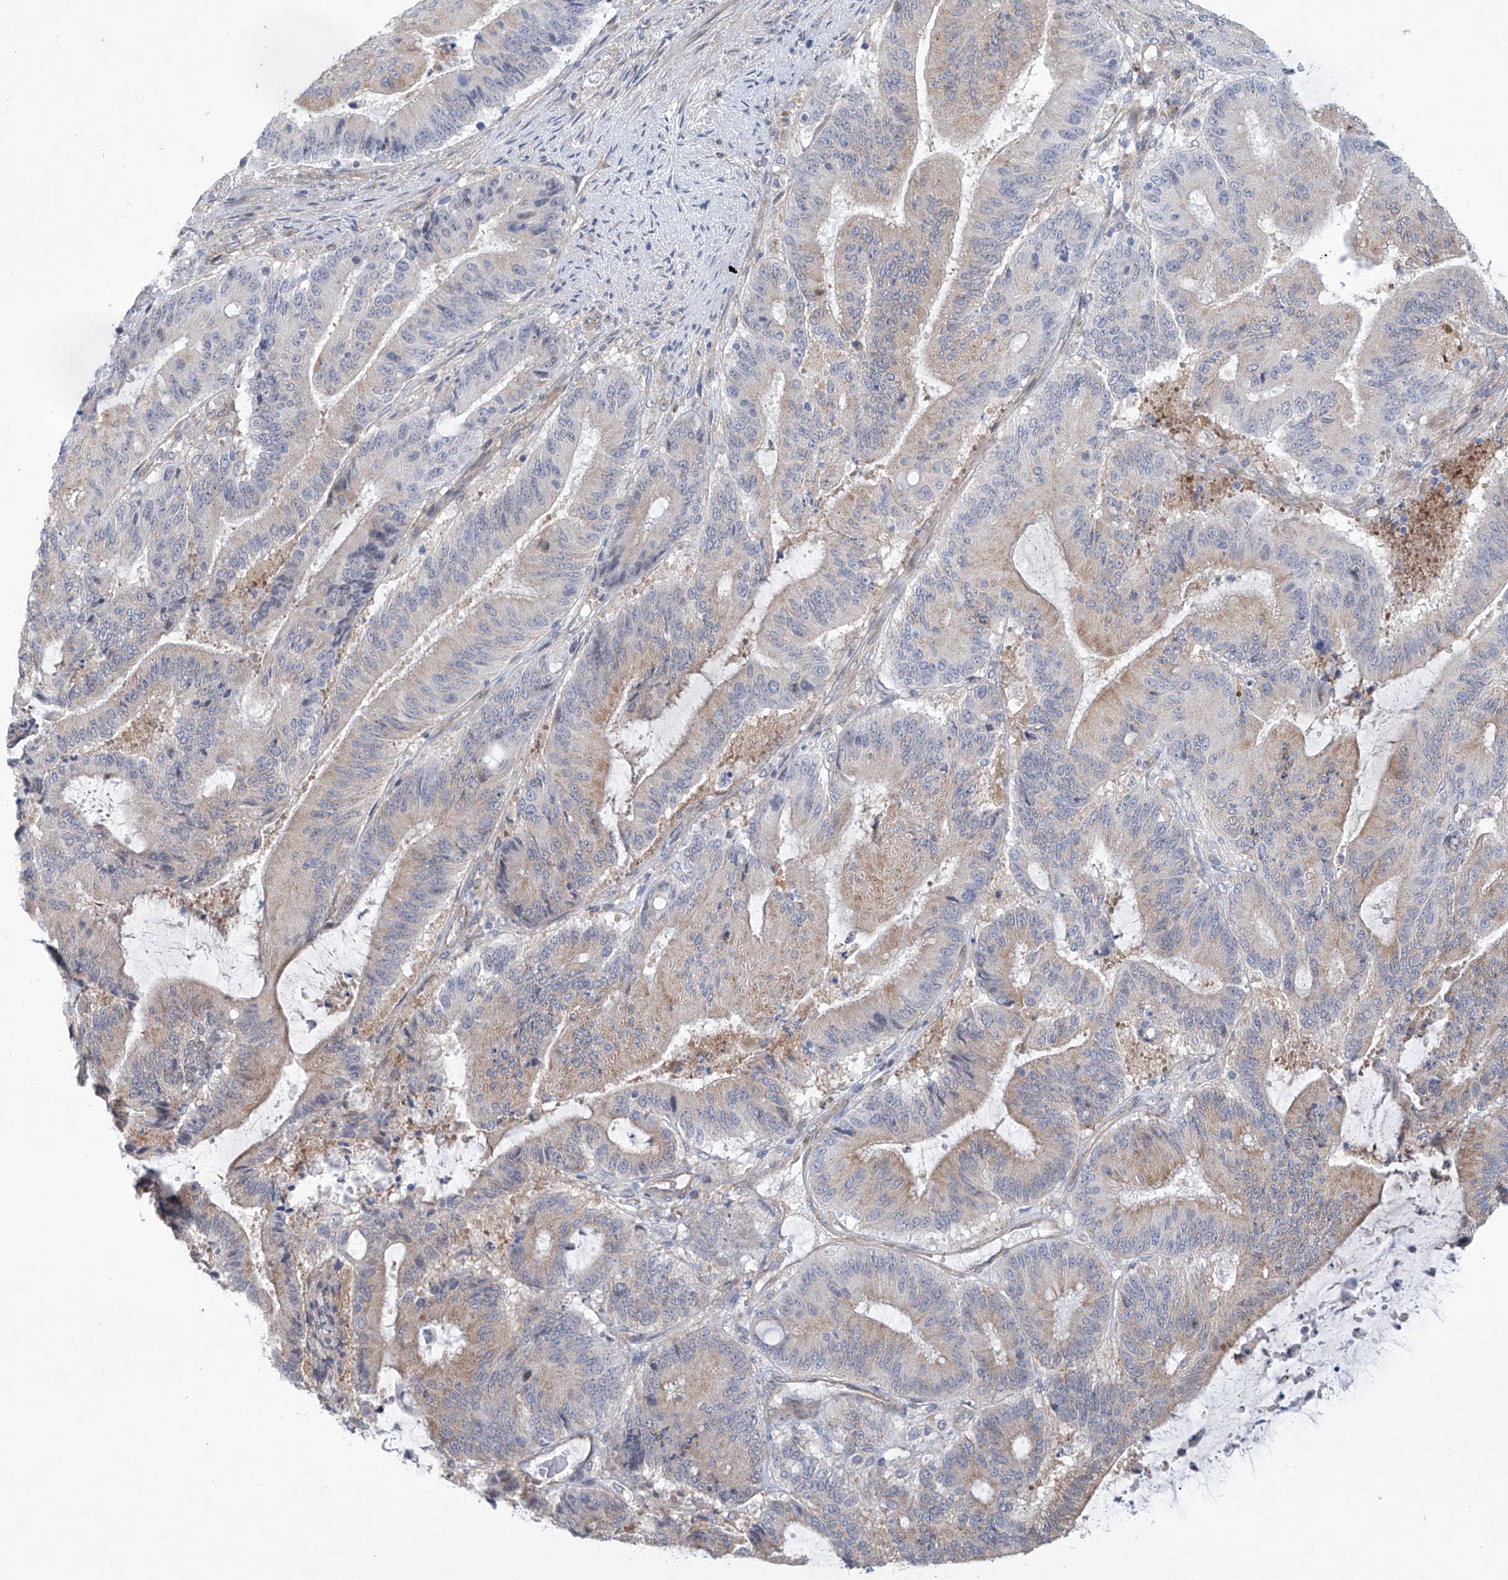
{"staining": {"intensity": "weak", "quantity": "25%-75%", "location": "cytoplasmic/membranous"}, "tissue": "liver cancer", "cell_type": "Tumor cells", "image_type": "cancer", "snomed": [{"axis": "morphology", "description": "Normal tissue, NOS"}, {"axis": "morphology", "description": "Cholangiocarcinoma"}, {"axis": "topography", "description": "Liver"}, {"axis": "topography", "description": "Peripheral nerve tissue"}], "caption": "High-magnification brightfield microscopy of liver cancer stained with DAB (3,3'-diaminobenzidine) (brown) and counterstained with hematoxylin (blue). tumor cells exhibit weak cytoplasmic/membranous staining is appreciated in about25%-75% of cells.", "gene": "KLC4", "patient": {"sex": "female", "age": 73}}